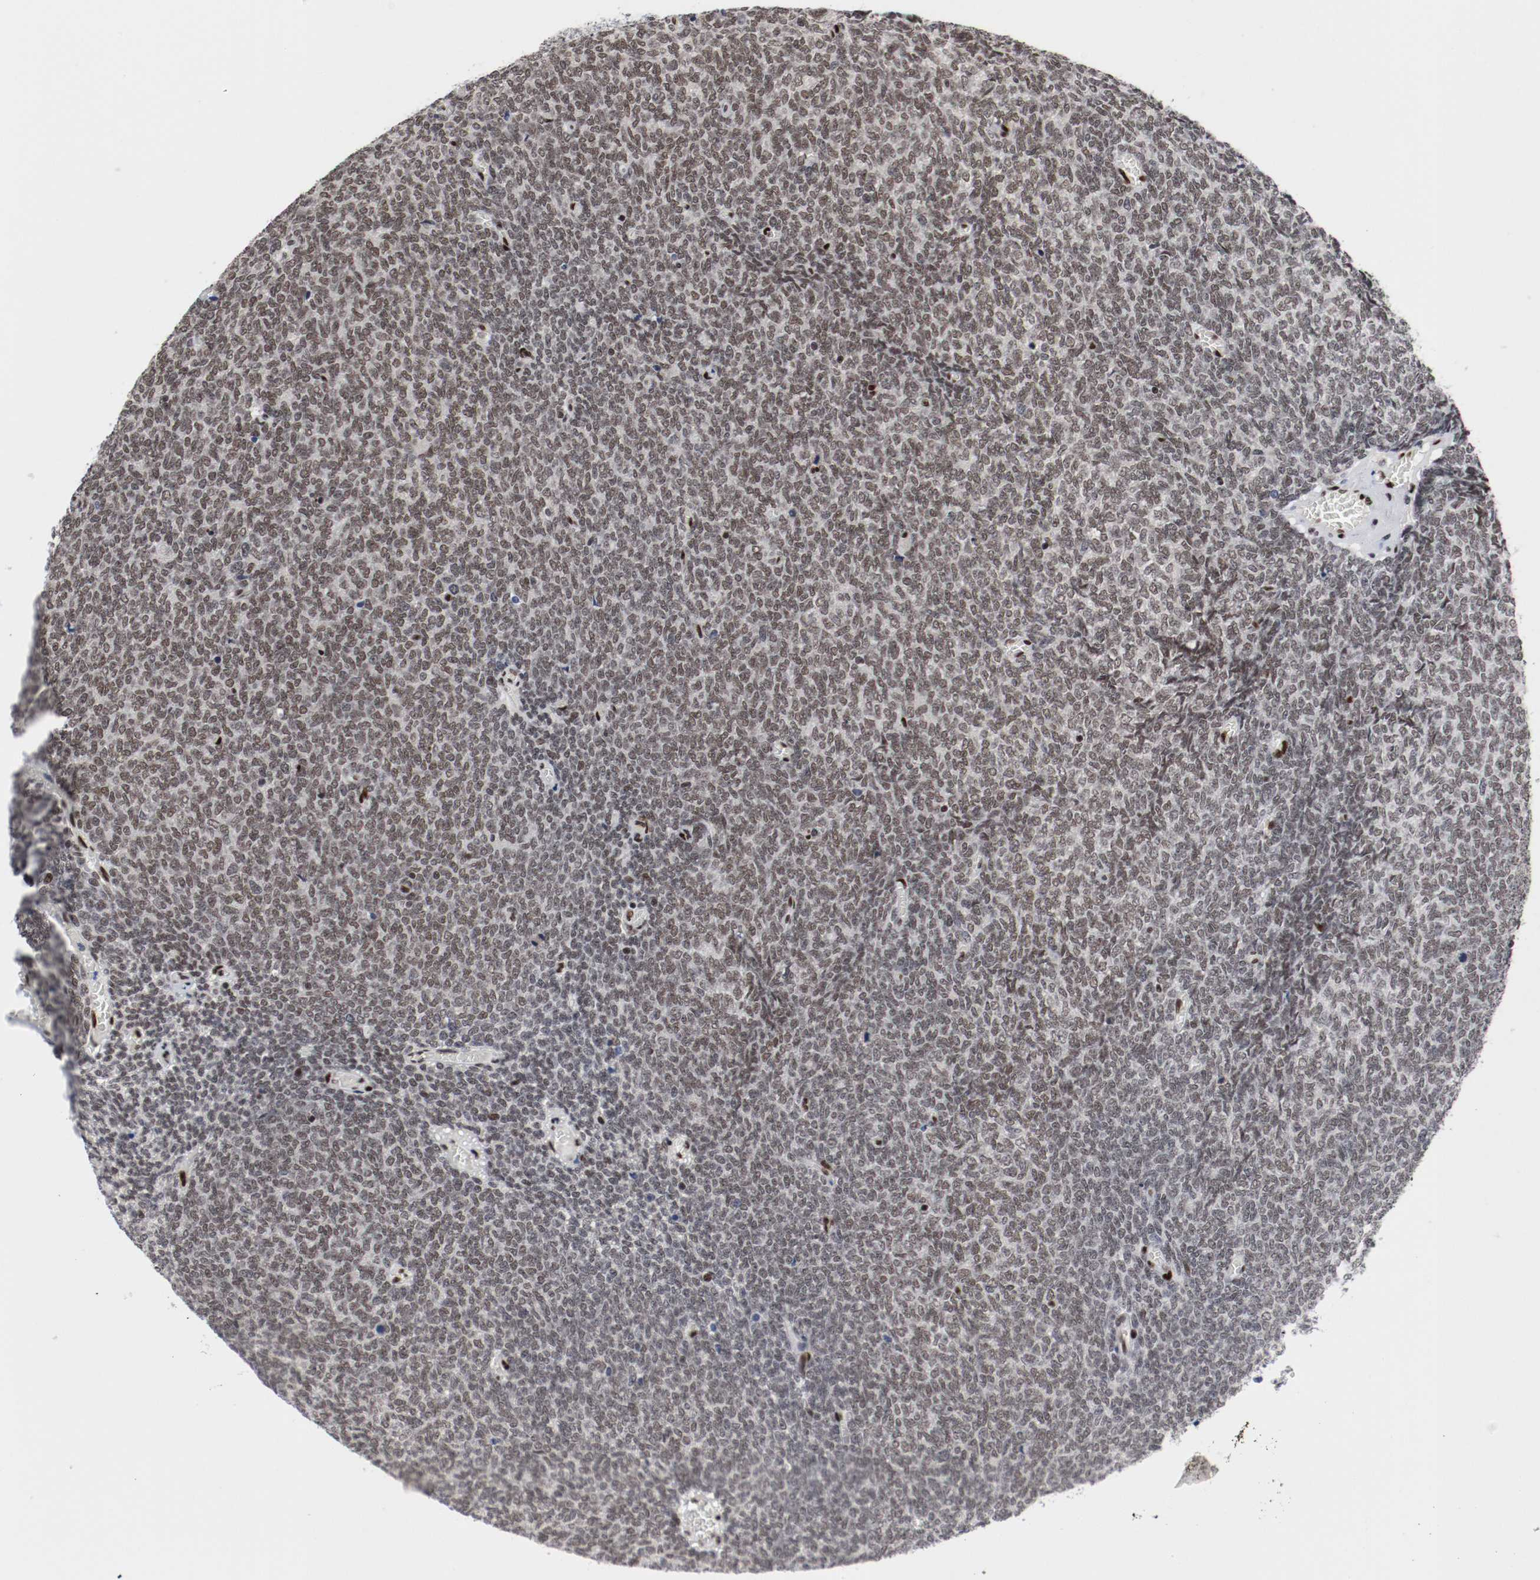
{"staining": {"intensity": "moderate", "quantity": ">75%", "location": "nuclear"}, "tissue": "renal cancer", "cell_type": "Tumor cells", "image_type": "cancer", "snomed": [{"axis": "morphology", "description": "Neoplasm, malignant, NOS"}, {"axis": "topography", "description": "Kidney"}], "caption": "Immunohistochemical staining of human renal neoplasm (malignant) reveals medium levels of moderate nuclear staining in about >75% of tumor cells. The staining was performed using DAB to visualize the protein expression in brown, while the nuclei were stained in blue with hematoxylin (Magnification: 20x).", "gene": "MEF2D", "patient": {"sex": "male", "age": 28}}